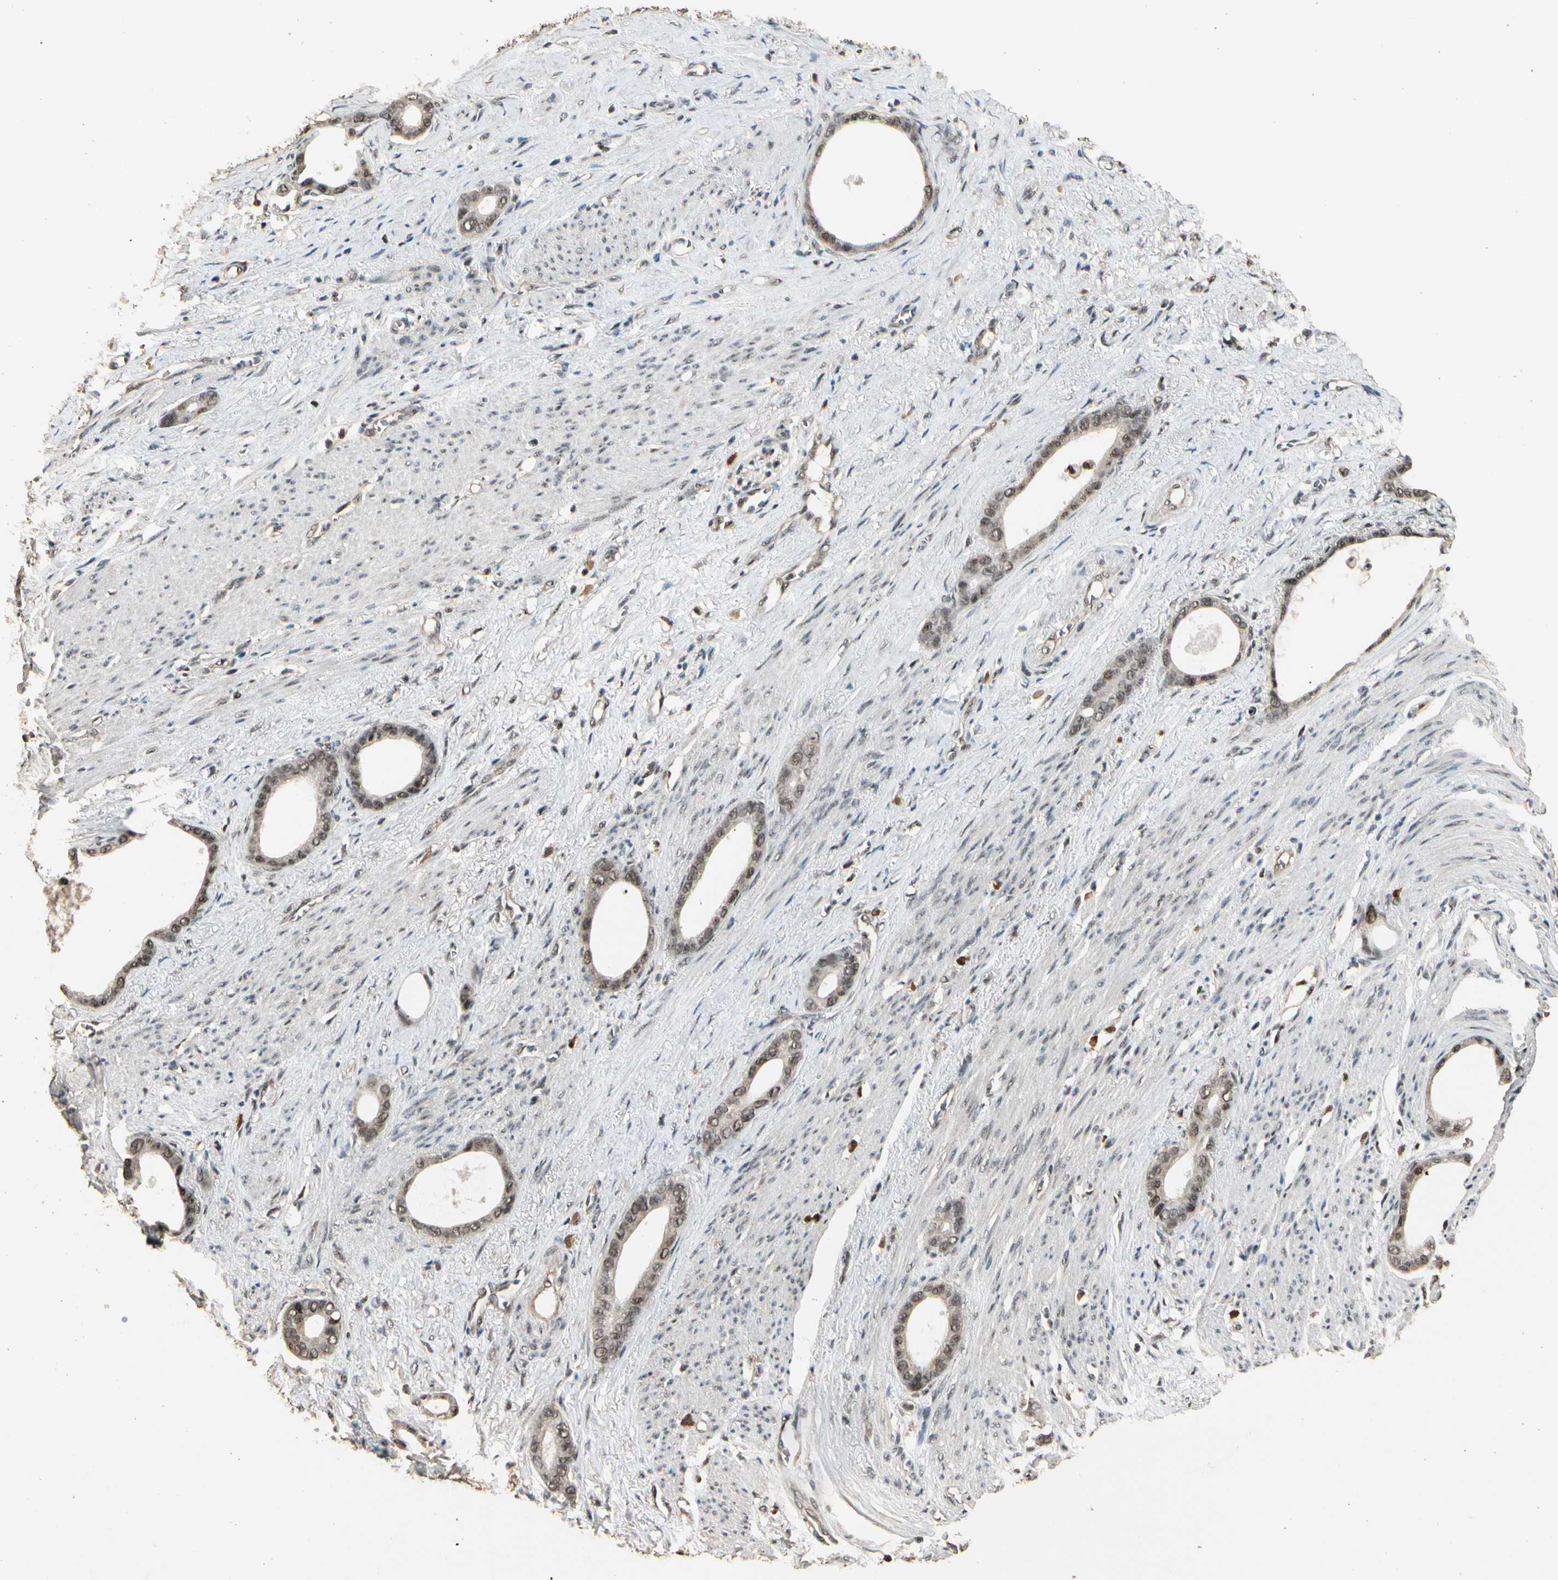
{"staining": {"intensity": "moderate", "quantity": ">75%", "location": "nuclear"}, "tissue": "stomach cancer", "cell_type": "Tumor cells", "image_type": "cancer", "snomed": [{"axis": "morphology", "description": "Adenocarcinoma, NOS"}, {"axis": "topography", "description": "Stomach"}], "caption": "Tumor cells exhibit medium levels of moderate nuclear expression in approximately >75% of cells in human stomach adenocarcinoma.", "gene": "RBM25", "patient": {"sex": "female", "age": 75}}